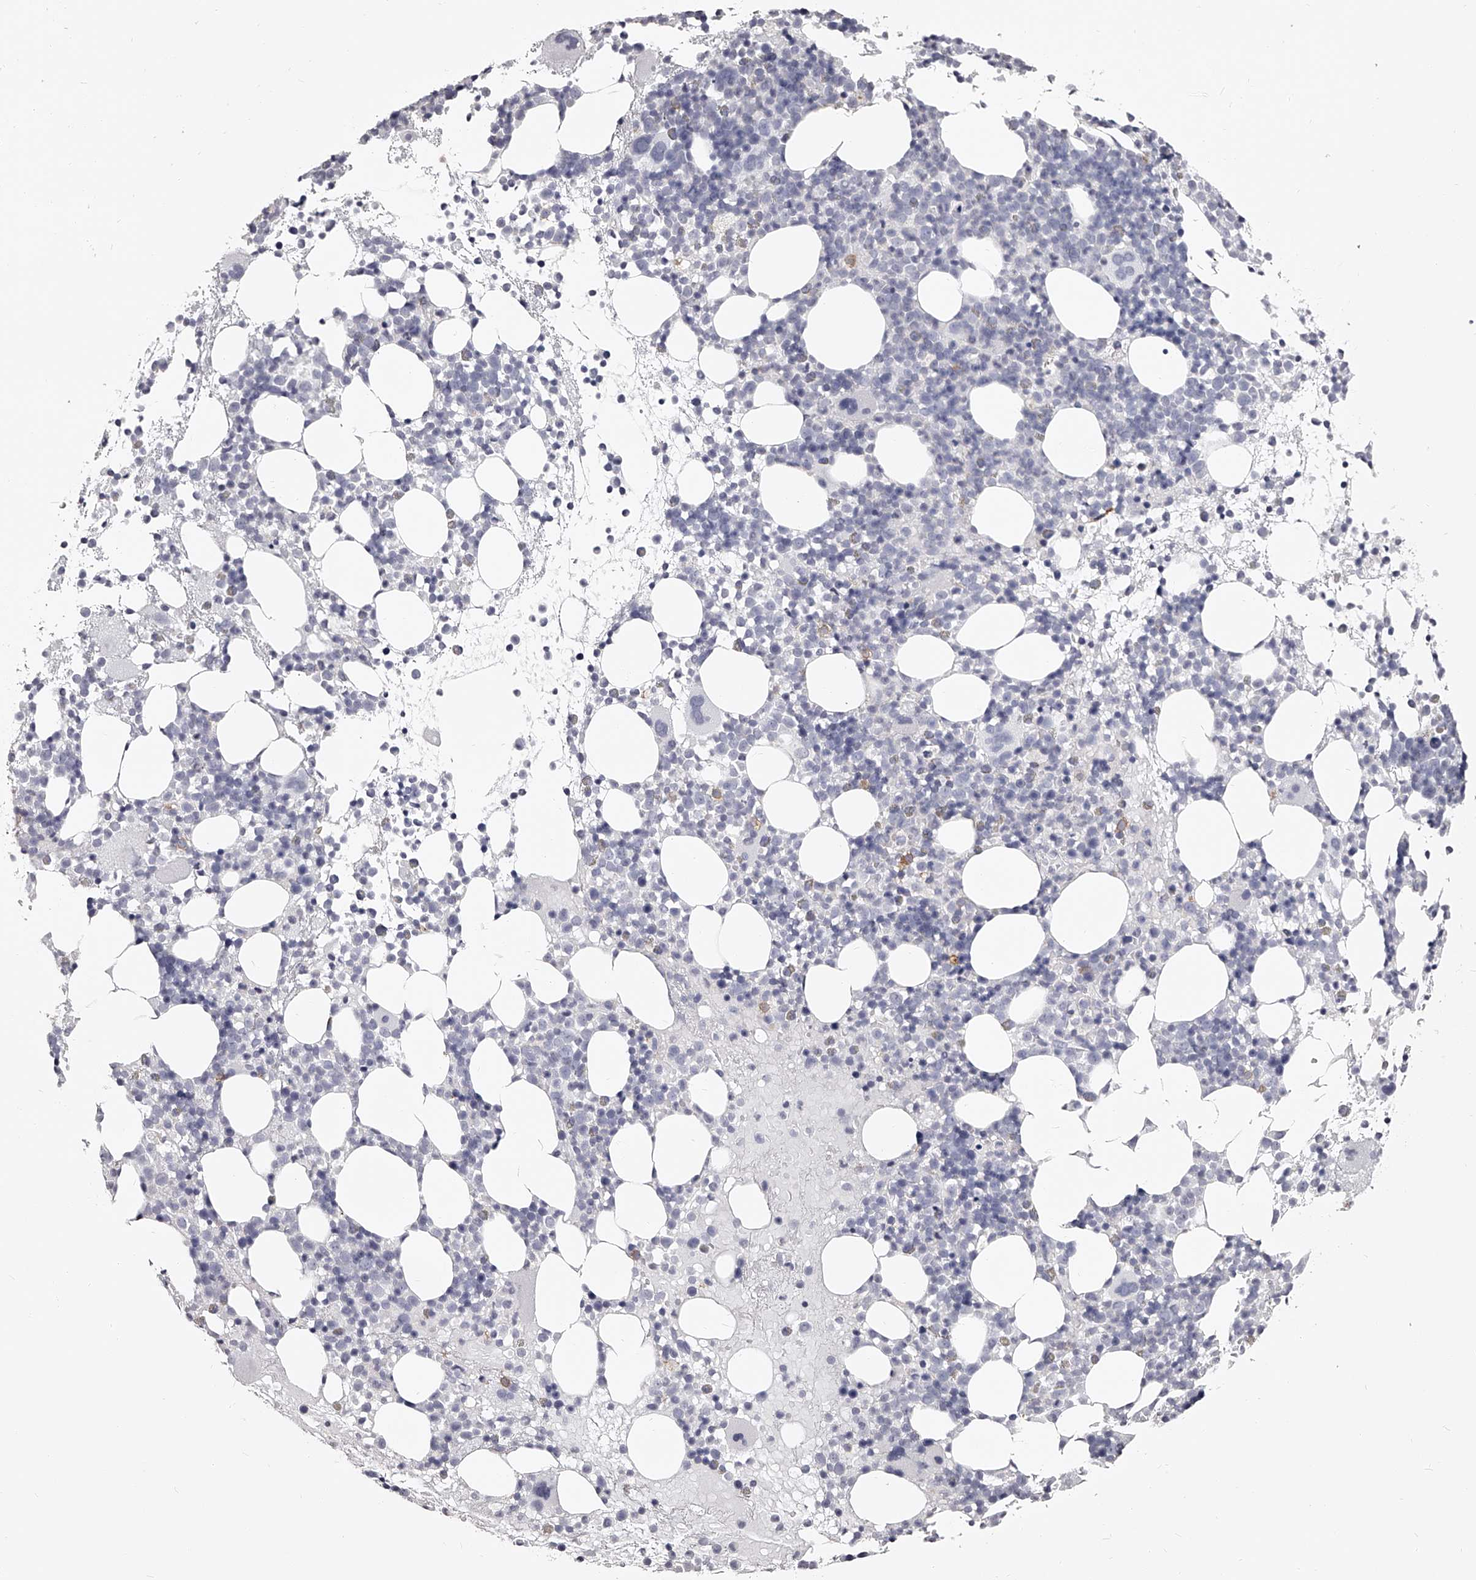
{"staining": {"intensity": "negative", "quantity": "none", "location": "none"}, "tissue": "bone marrow", "cell_type": "Hematopoietic cells", "image_type": "normal", "snomed": [{"axis": "morphology", "description": "Normal tissue, NOS"}, {"axis": "topography", "description": "Bone marrow"}], "caption": "An immunohistochemistry (IHC) histopathology image of normal bone marrow is shown. There is no staining in hematopoietic cells of bone marrow. The staining was performed using DAB to visualize the protein expression in brown, while the nuclei were stained in blue with hematoxylin (Magnification: 20x).", "gene": "PACSIN1", "patient": {"sex": "female", "age": 57}}